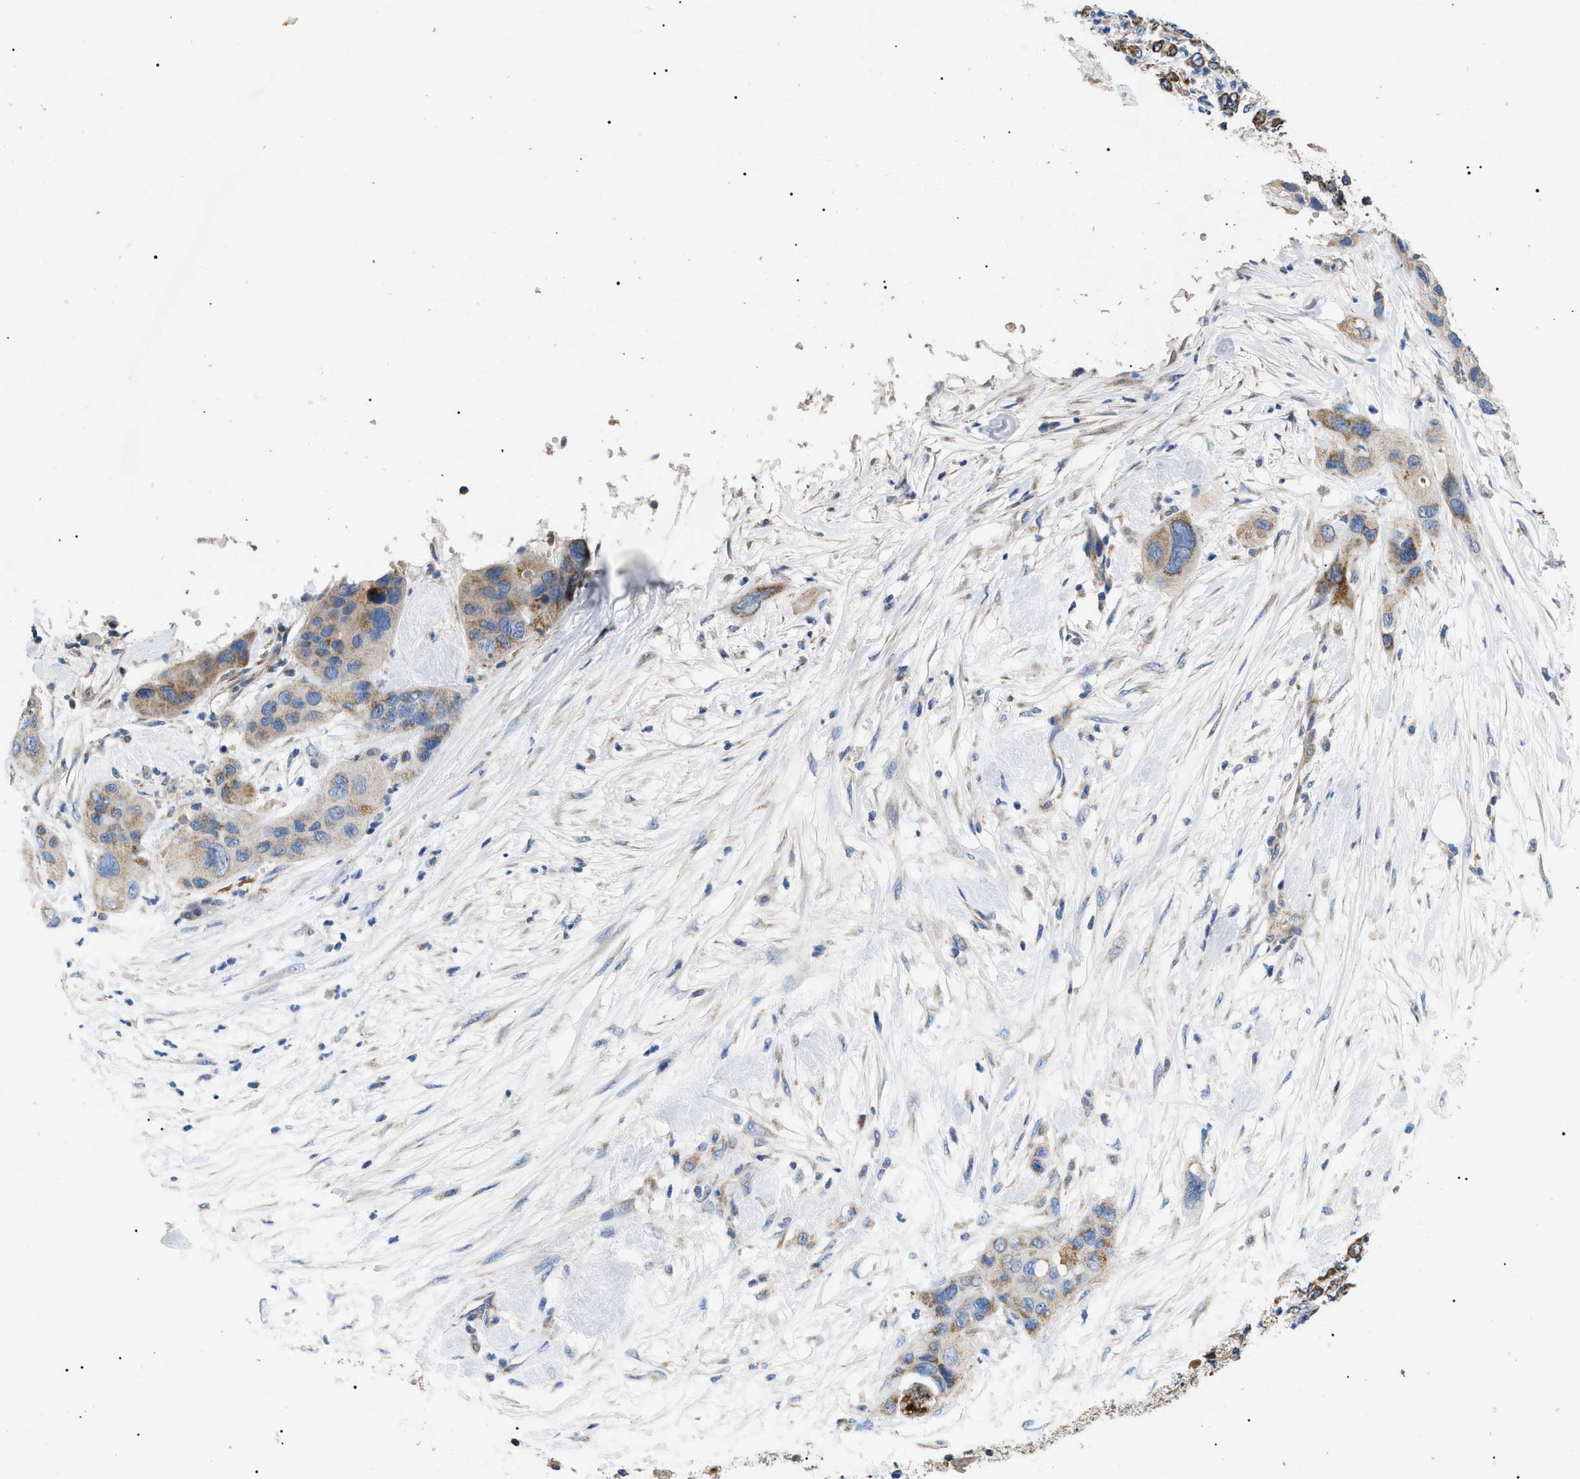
{"staining": {"intensity": "moderate", "quantity": ">75%", "location": "cytoplasmic/membranous"}, "tissue": "pancreatic cancer", "cell_type": "Tumor cells", "image_type": "cancer", "snomed": [{"axis": "morphology", "description": "Adenocarcinoma, NOS"}, {"axis": "topography", "description": "Pancreas"}], "caption": "Brown immunohistochemical staining in human pancreatic adenocarcinoma displays moderate cytoplasmic/membranous expression in about >75% of tumor cells.", "gene": "TOMM6", "patient": {"sex": "female", "age": 71}}